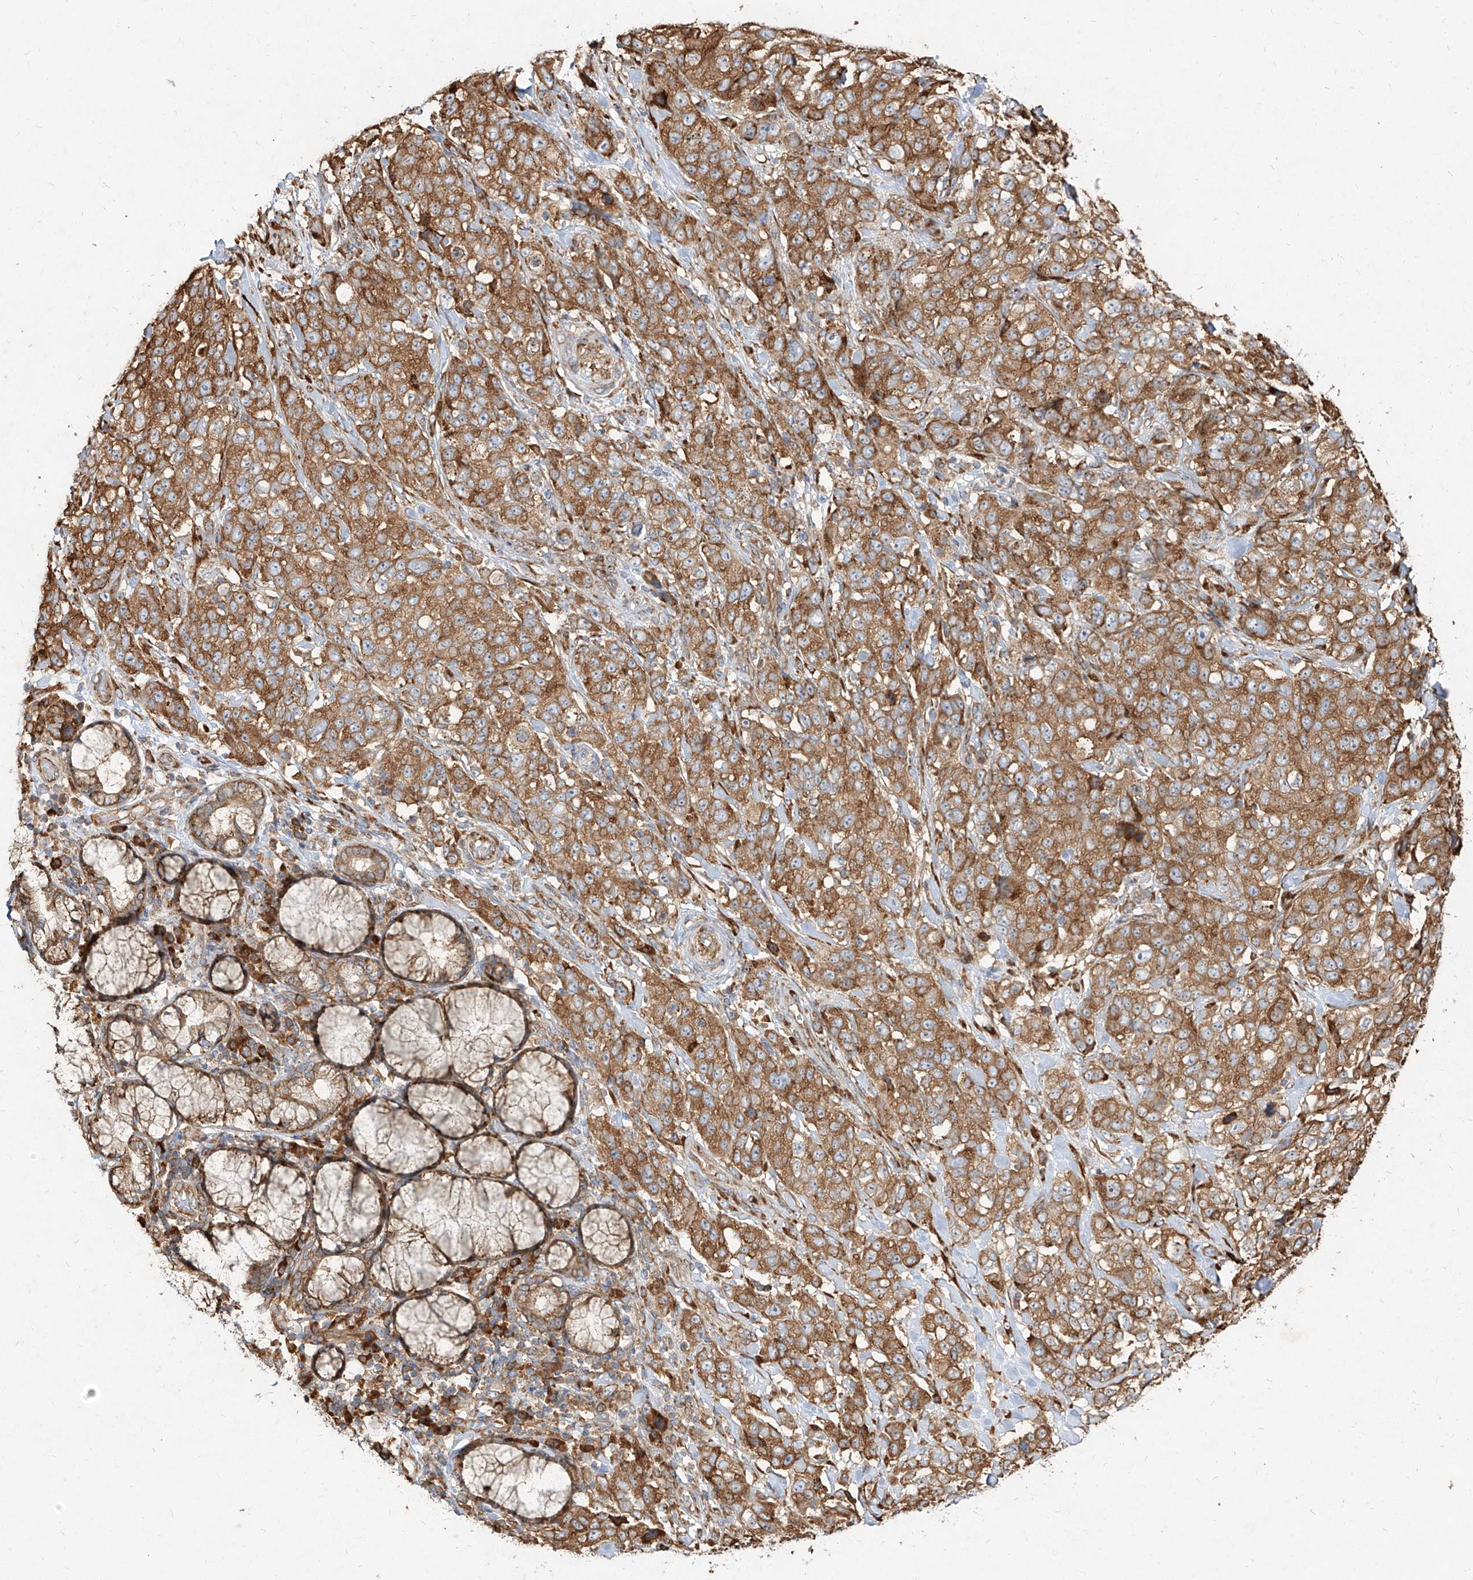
{"staining": {"intensity": "moderate", "quantity": ">75%", "location": "cytoplasmic/membranous"}, "tissue": "stomach cancer", "cell_type": "Tumor cells", "image_type": "cancer", "snomed": [{"axis": "morphology", "description": "Adenocarcinoma, NOS"}, {"axis": "topography", "description": "Stomach"}], "caption": "Stomach adenocarcinoma stained with a protein marker shows moderate staining in tumor cells.", "gene": "RPS25", "patient": {"sex": "male", "age": 48}}